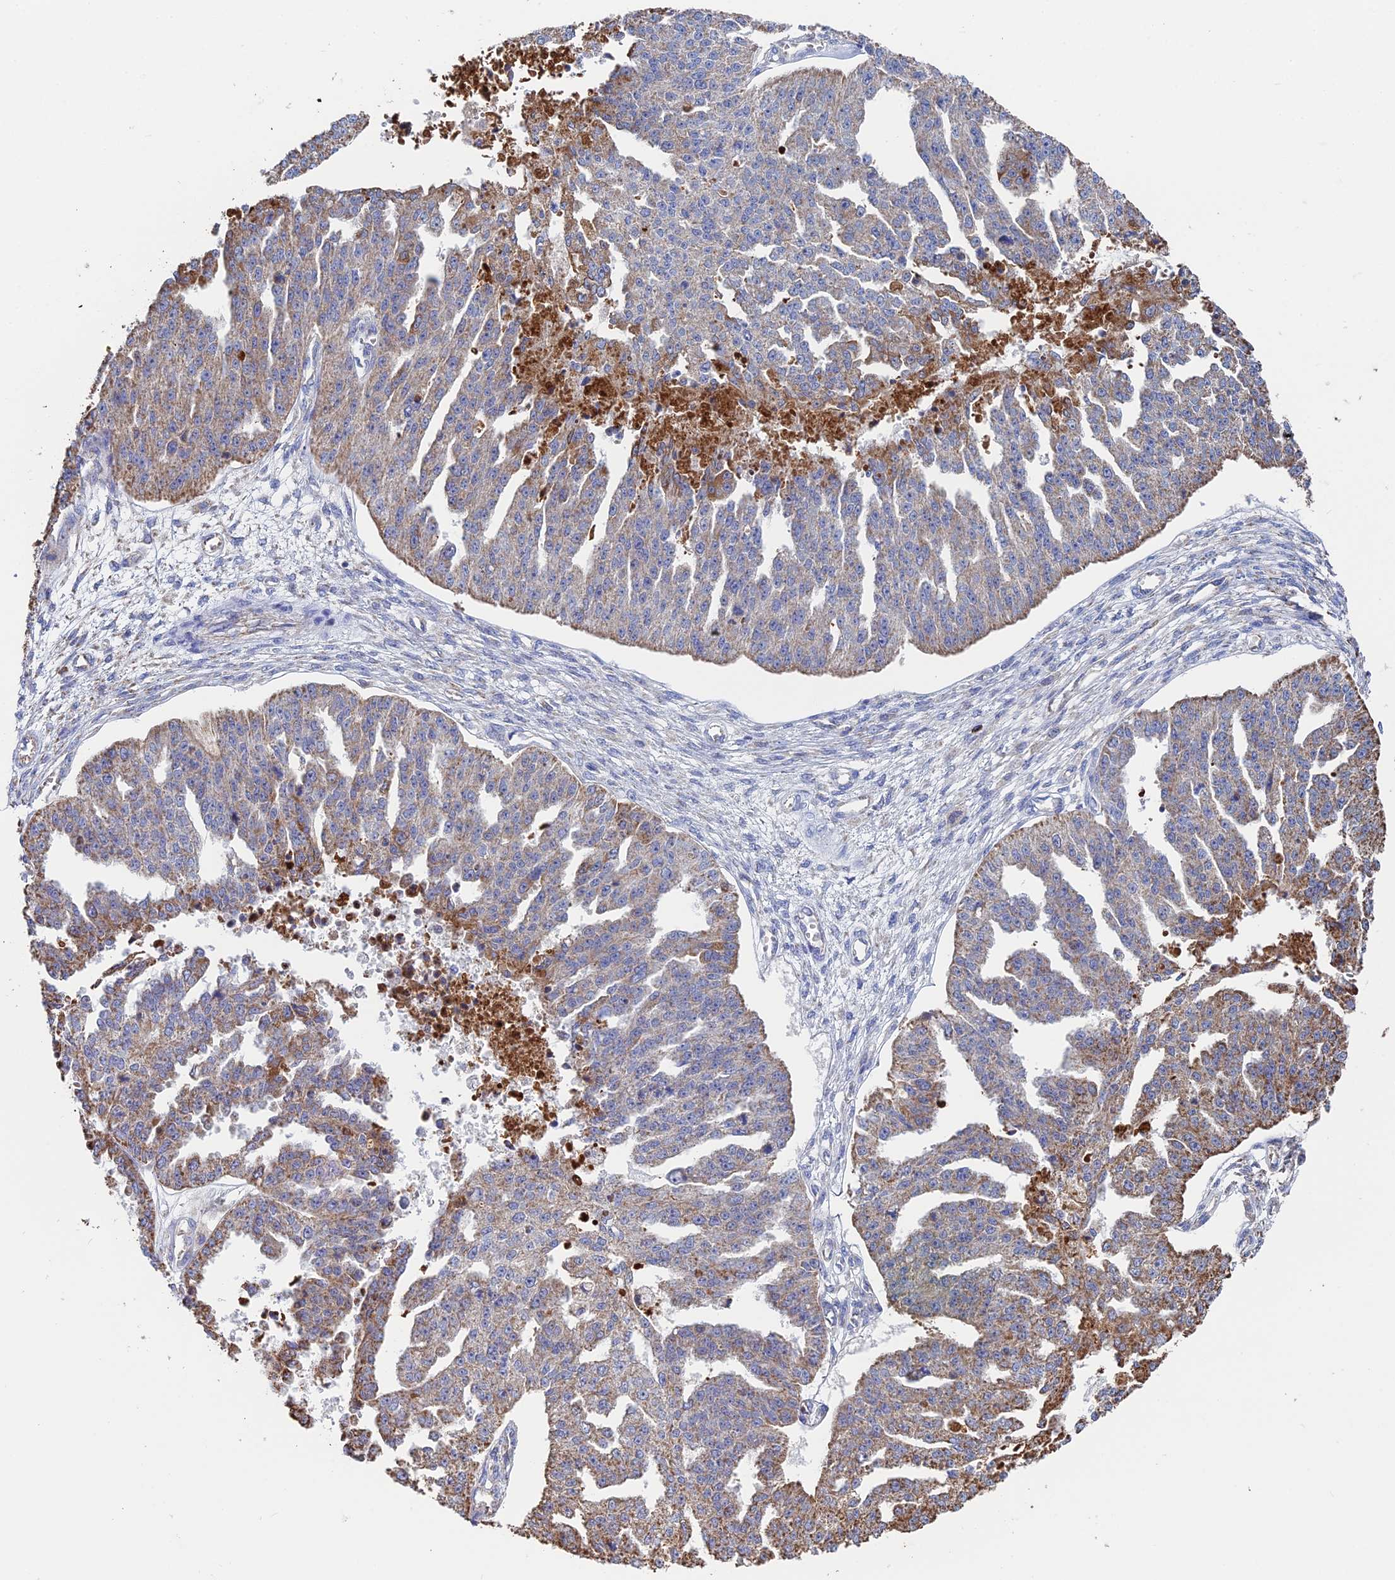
{"staining": {"intensity": "moderate", "quantity": "25%-75%", "location": "cytoplasmic/membranous"}, "tissue": "ovarian cancer", "cell_type": "Tumor cells", "image_type": "cancer", "snomed": [{"axis": "morphology", "description": "Cystadenocarcinoma, serous, NOS"}, {"axis": "topography", "description": "Ovary"}], "caption": "Moderate cytoplasmic/membranous protein positivity is appreciated in approximately 25%-75% of tumor cells in ovarian serous cystadenocarcinoma.", "gene": "SPOCK2", "patient": {"sex": "female", "age": 58}}